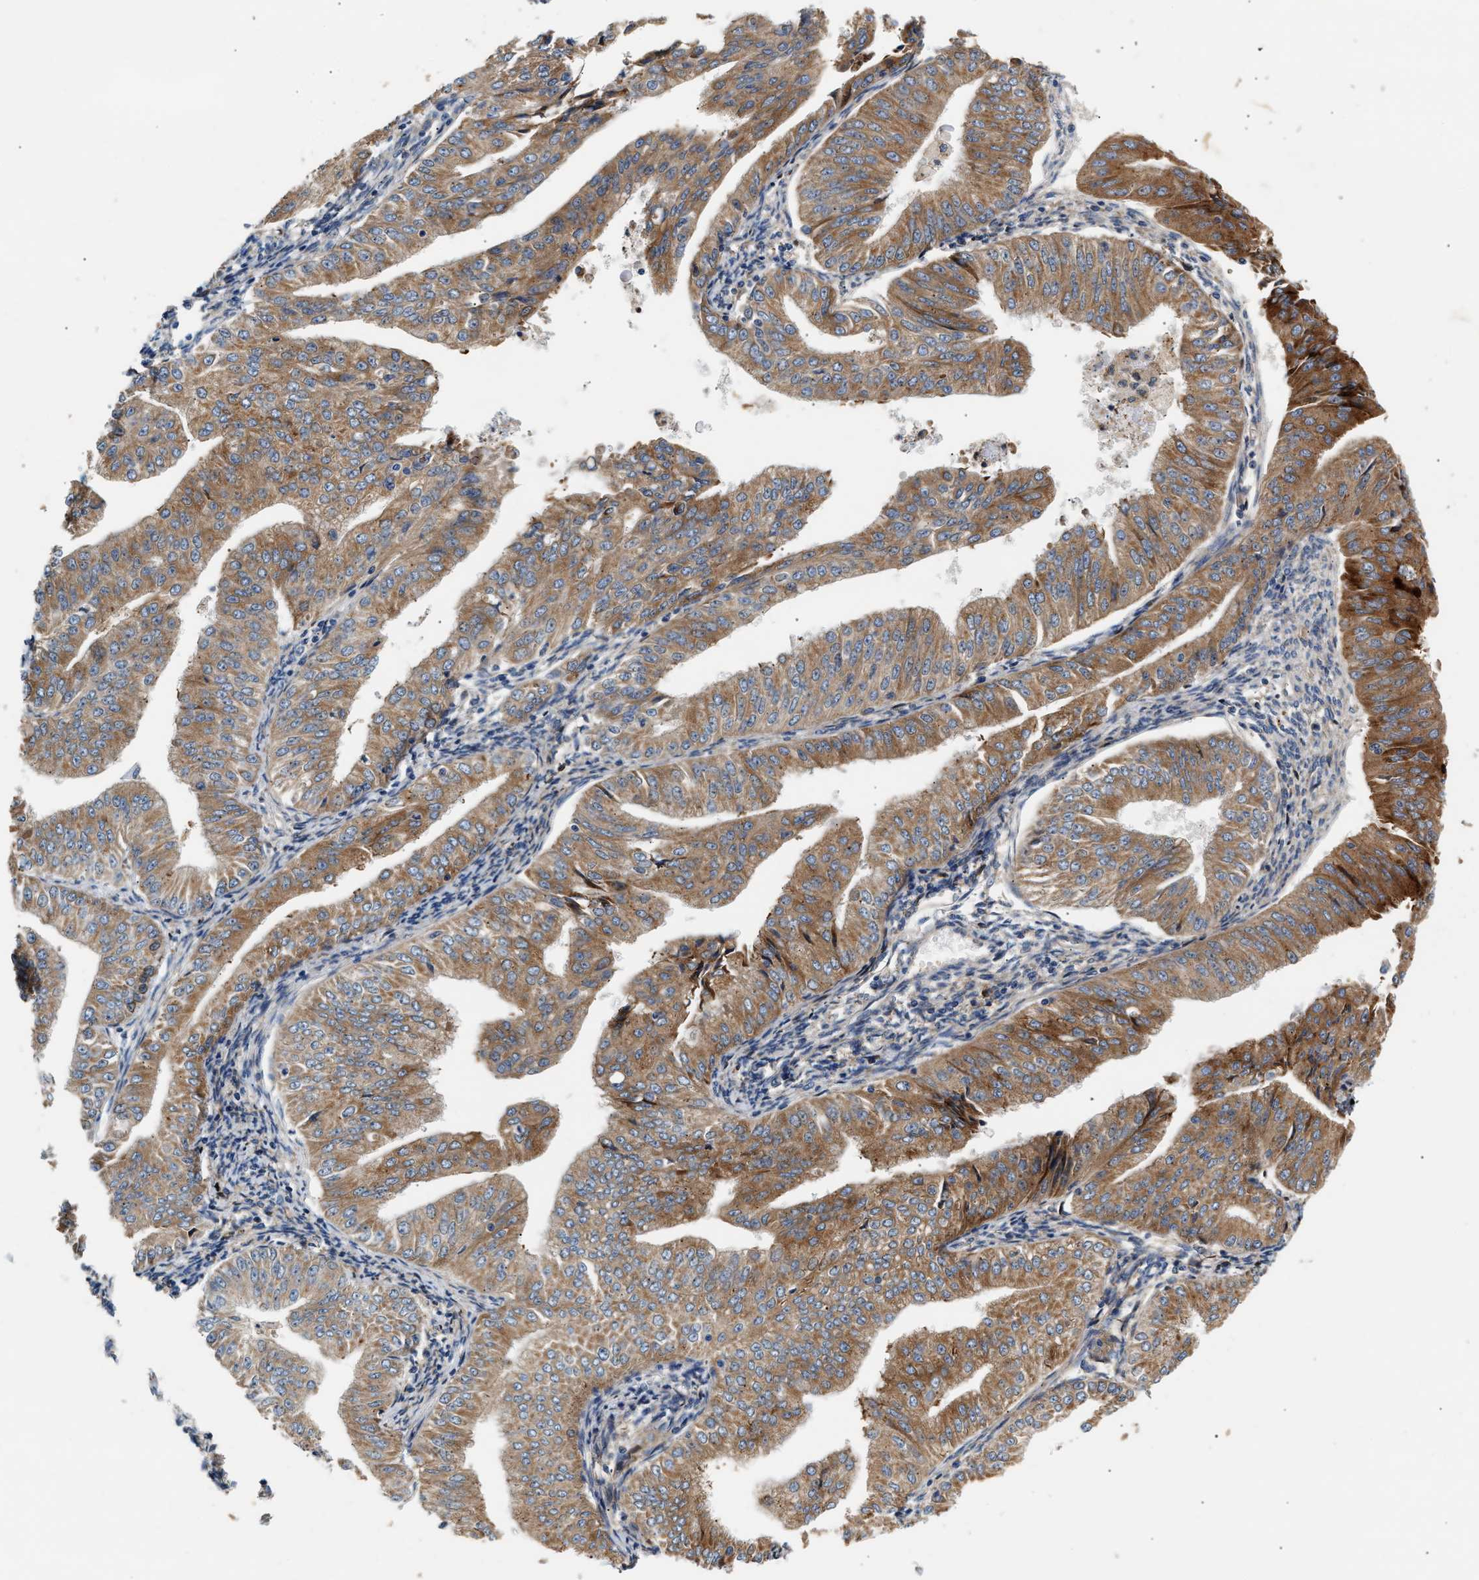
{"staining": {"intensity": "moderate", "quantity": ">75%", "location": "cytoplasmic/membranous"}, "tissue": "endometrial cancer", "cell_type": "Tumor cells", "image_type": "cancer", "snomed": [{"axis": "morphology", "description": "Normal tissue, NOS"}, {"axis": "morphology", "description": "Adenocarcinoma, NOS"}, {"axis": "topography", "description": "Endometrium"}], "caption": "Immunohistochemistry (IHC) histopathology image of human endometrial cancer stained for a protein (brown), which shows medium levels of moderate cytoplasmic/membranous staining in about >75% of tumor cells.", "gene": "IFT74", "patient": {"sex": "female", "age": 53}}